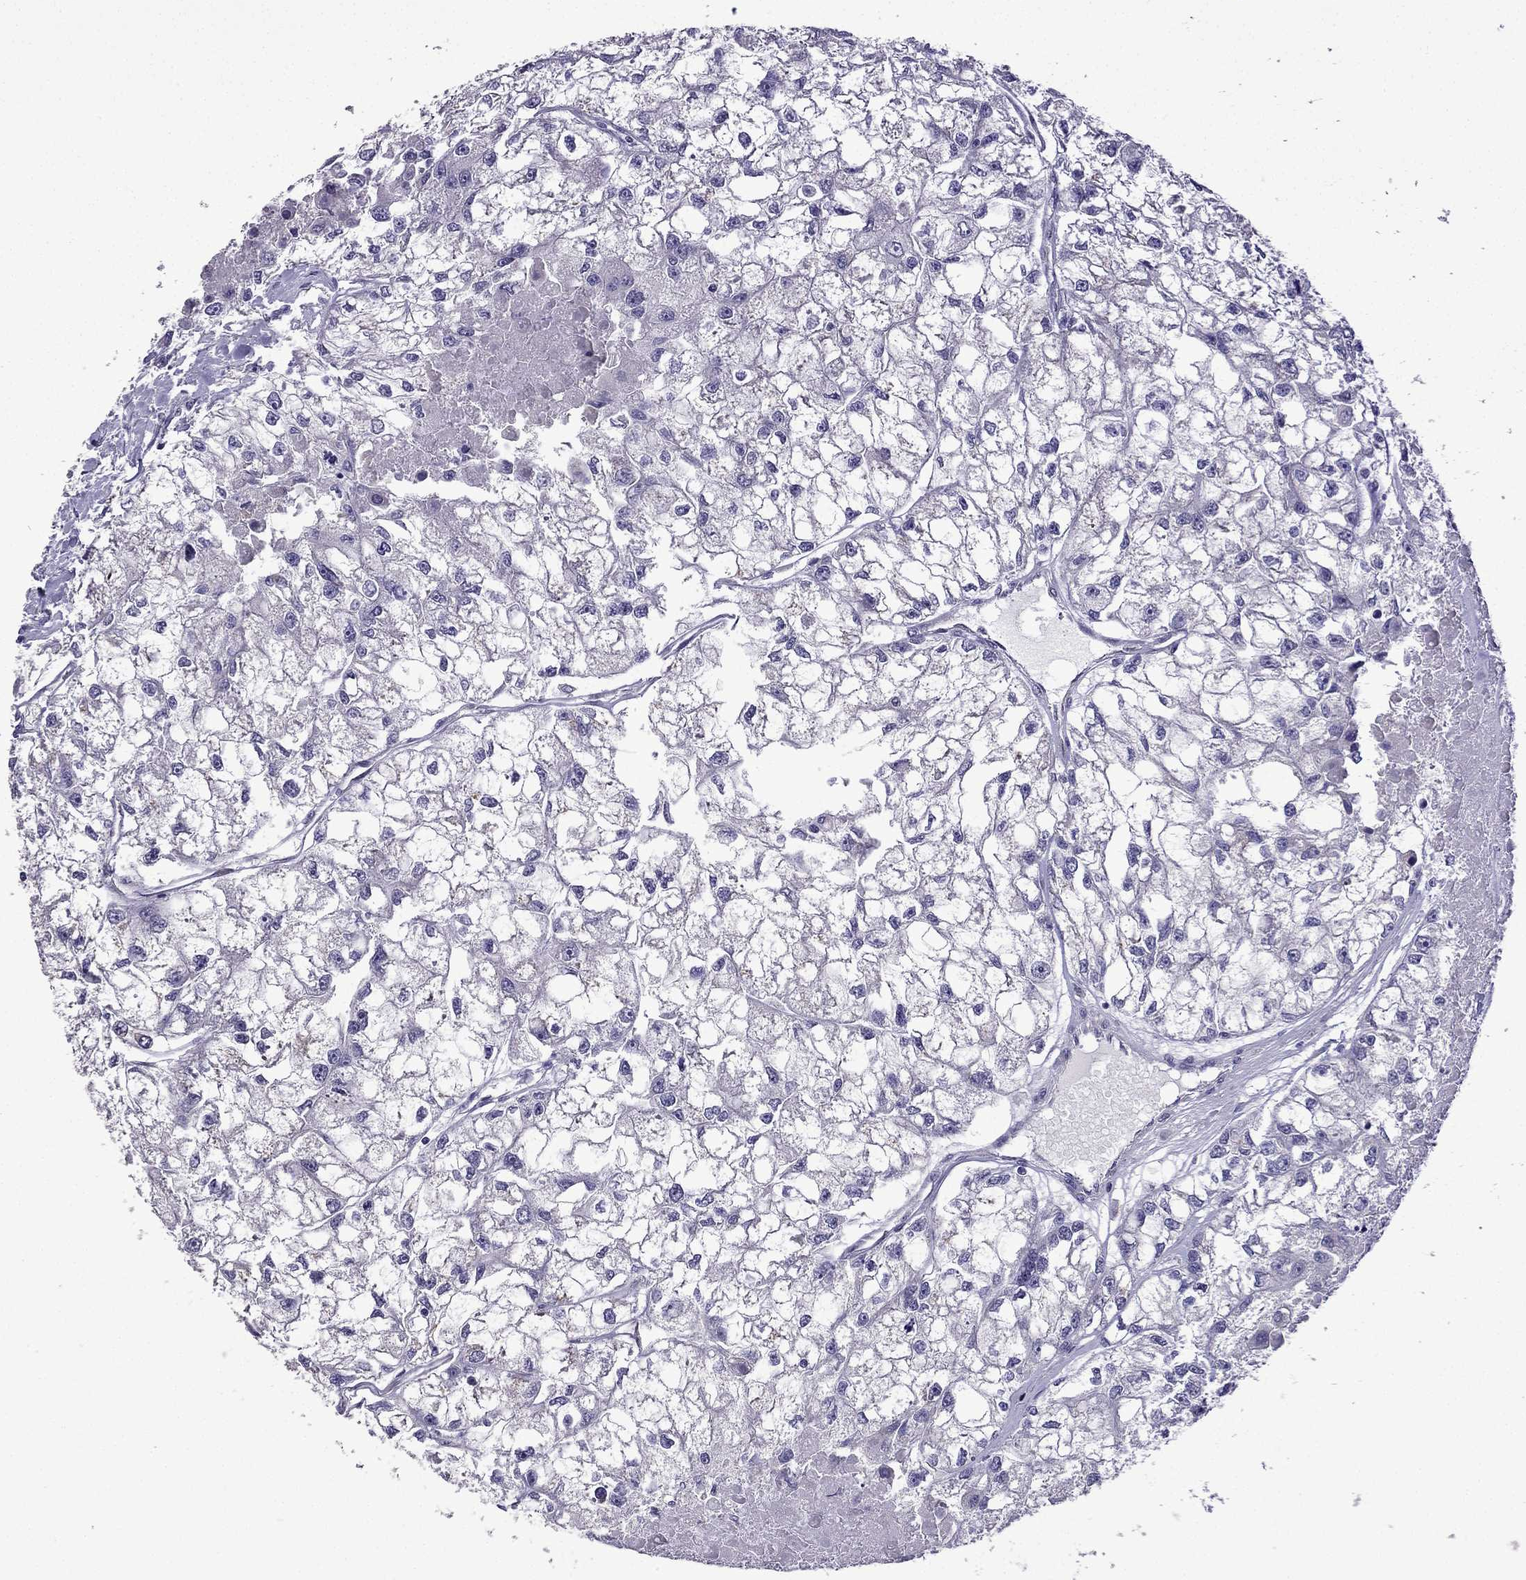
{"staining": {"intensity": "negative", "quantity": "none", "location": "none"}, "tissue": "renal cancer", "cell_type": "Tumor cells", "image_type": "cancer", "snomed": [{"axis": "morphology", "description": "Adenocarcinoma, NOS"}, {"axis": "topography", "description": "Kidney"}], "caption": "Tumor cells show no significant protein positivity in renal adenocarcinoma.", "gene": "TTN", "patient": {"sex": "male", "age": 56}}